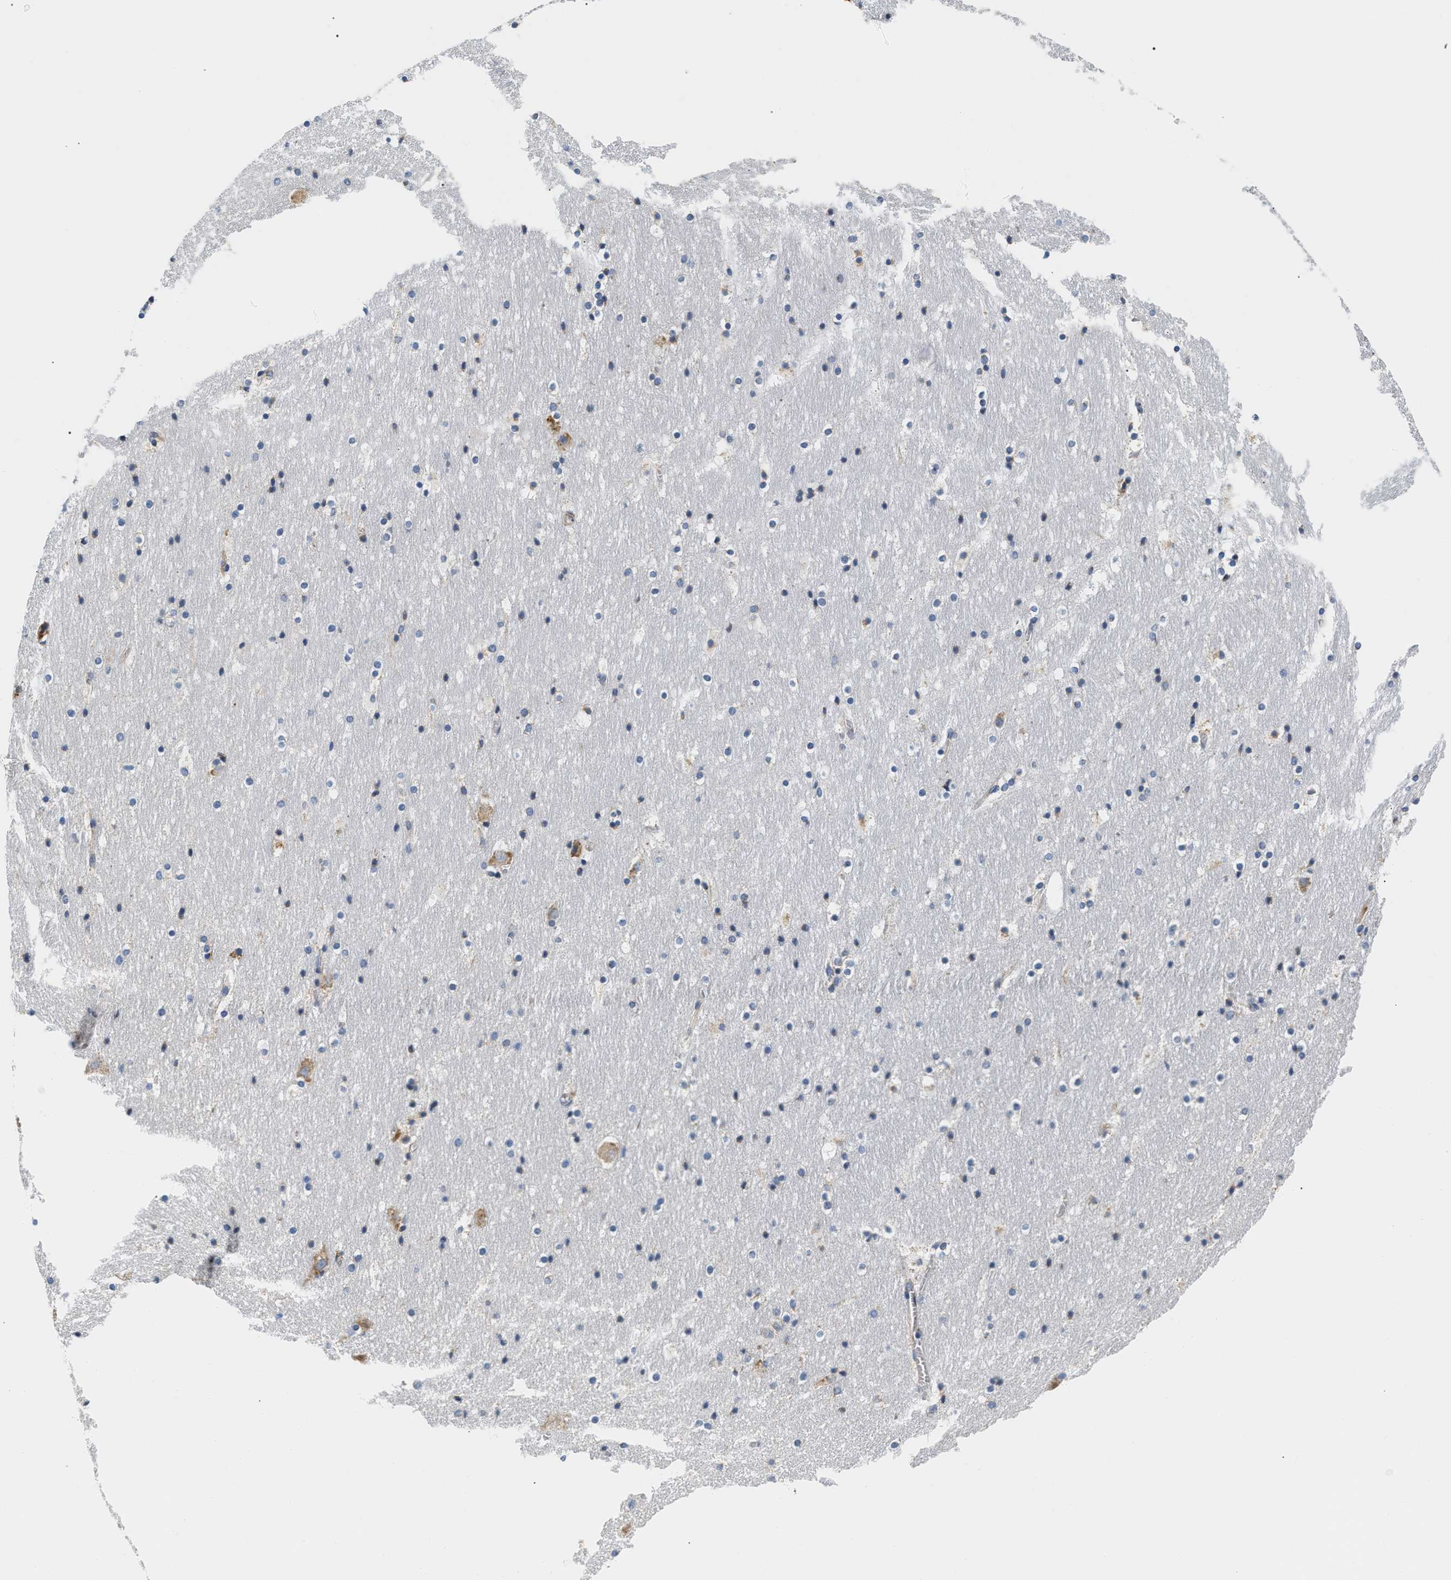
{"staining": {"intensity": "weak", "quantity": "<25%", "location": "cytoplasmic/membranous"}, "tissue": "hippocampus", "cell_type": "Glial cells", "image_type": "normal", "snomed": [{"axis": "morphology", "description": "Normal tissue, NOS"}, {"axis": "topography", "description": "Hippocampus"}], "caption": "Immunohistochemistry (IHC) image of benign human hippocampus stained for a protein (brown), which demonstrates no staining in glial cells. (DAB IHC with hematoxylin counter stain).", "gene": "HDHD3", "patient": {"sex": "male", "age": 45}}